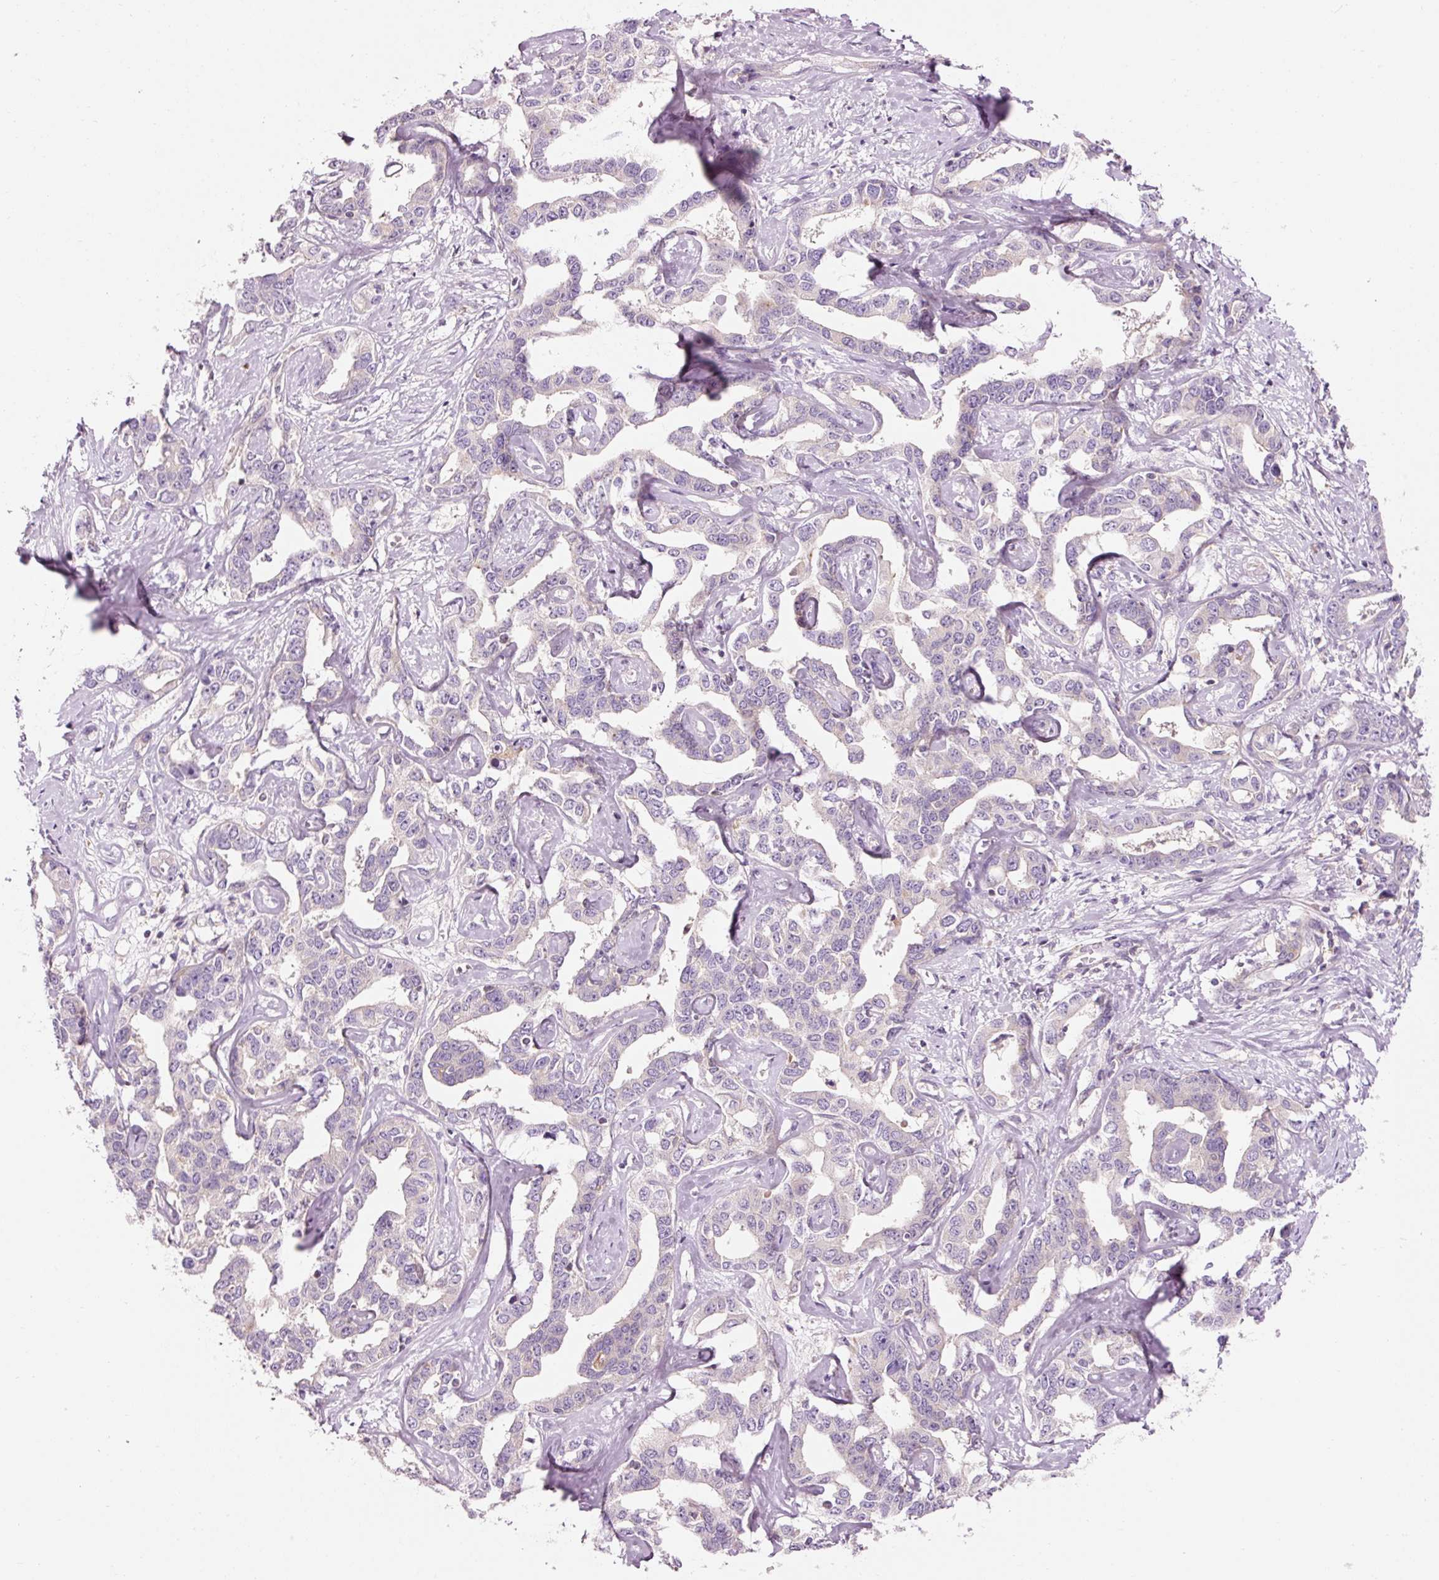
{"staining": {"intensity": "weak", "quantity": "<25%", "location": "cytoplasmic/membranous"}, "tissue": "liver cancer", "cell_type": "Tumor cells", "image_type": "cancer", "snomed": [{"axis": "morphology", "description": "Cholangiocarcinoma"}, {"axis": "topography", "description": "Liver"}], "caption": "DAB immunohistochemical staining of human liver cancer reveals no significant staining in tumor cells.", "gene": "NAPA", "patient": {"sex": "male", "age": 59}}